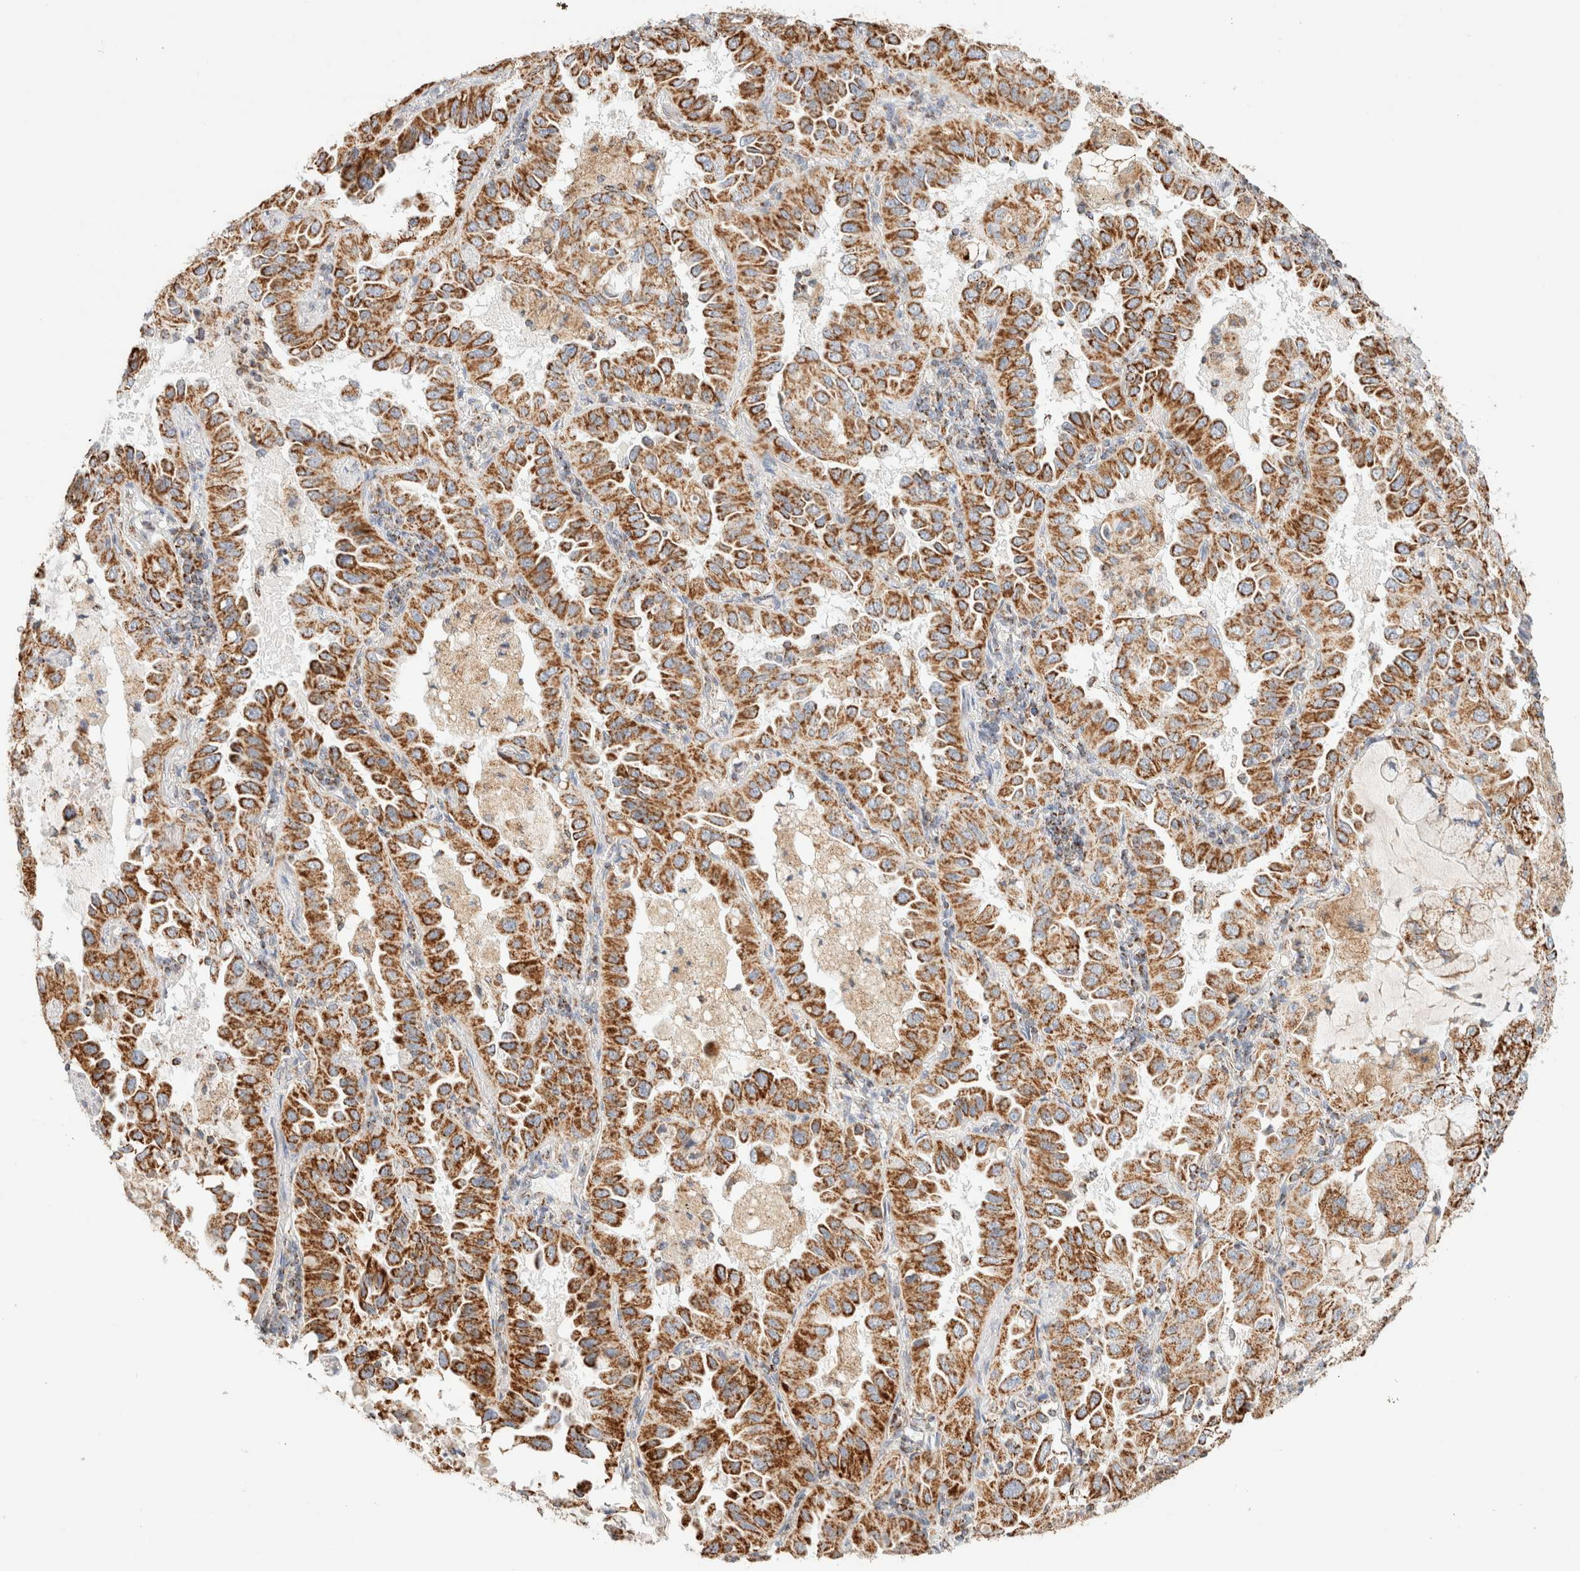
{"staining": {"intensity": "strong", "quantity": ">75%", "location": "cytoplasmic/membranous"}, "tissue": "lung cancer", "cell_type": "Tumor cells", "image_type": "cancer", "snomed": [{"axis": "morphology", "description": "Adenocarcinoma, NOS"}, {"axis": "topography", "description": "Lung"}], "caption": "Protein staining of lung cancer tissue displays strong cytoplasmic/membranous staining in approximately >75% of tumor cells.", "gene": "PHB2", "patient": {"sex": "male", "age": 64}}